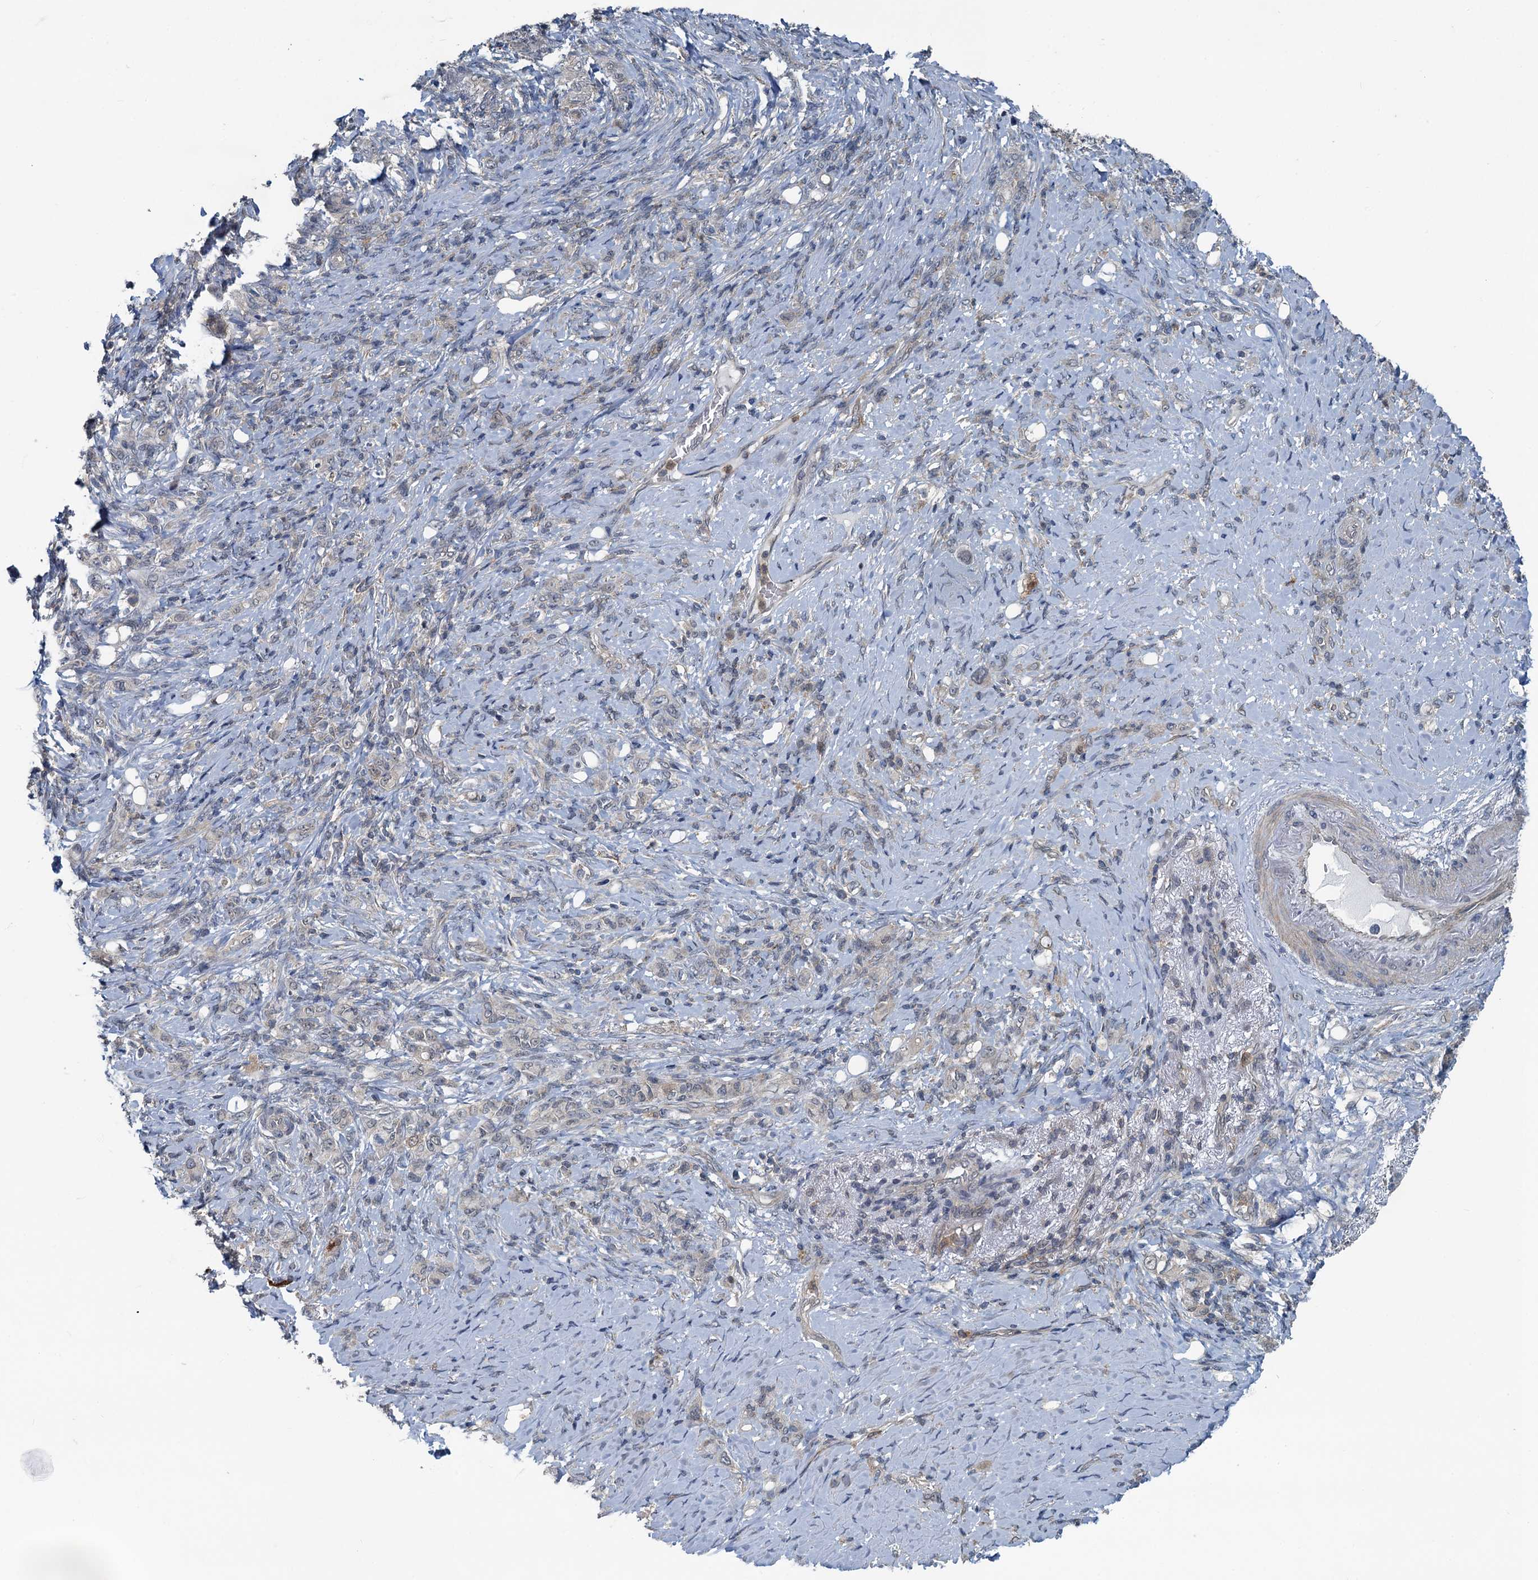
{"staining": {"intensity": "negative", "quantity": "none", "location": "none"}, "tissue": "stomach cancer", "cell_type": "Tumor cells", "image_type": "cancer", "snomed": [{"axis": "morphology", "description": "Adenocarcinoma, NOS"}, {"axis": "topography", "description": "Stomach"}], "caption": "IHC photomicrograph of human stomach adenocarcinoma stained for a protein (brown), which demonstrates no positivity in tumor cells.", "gene": "GCLM", "patient": {"sex": "female", "age": 79}}